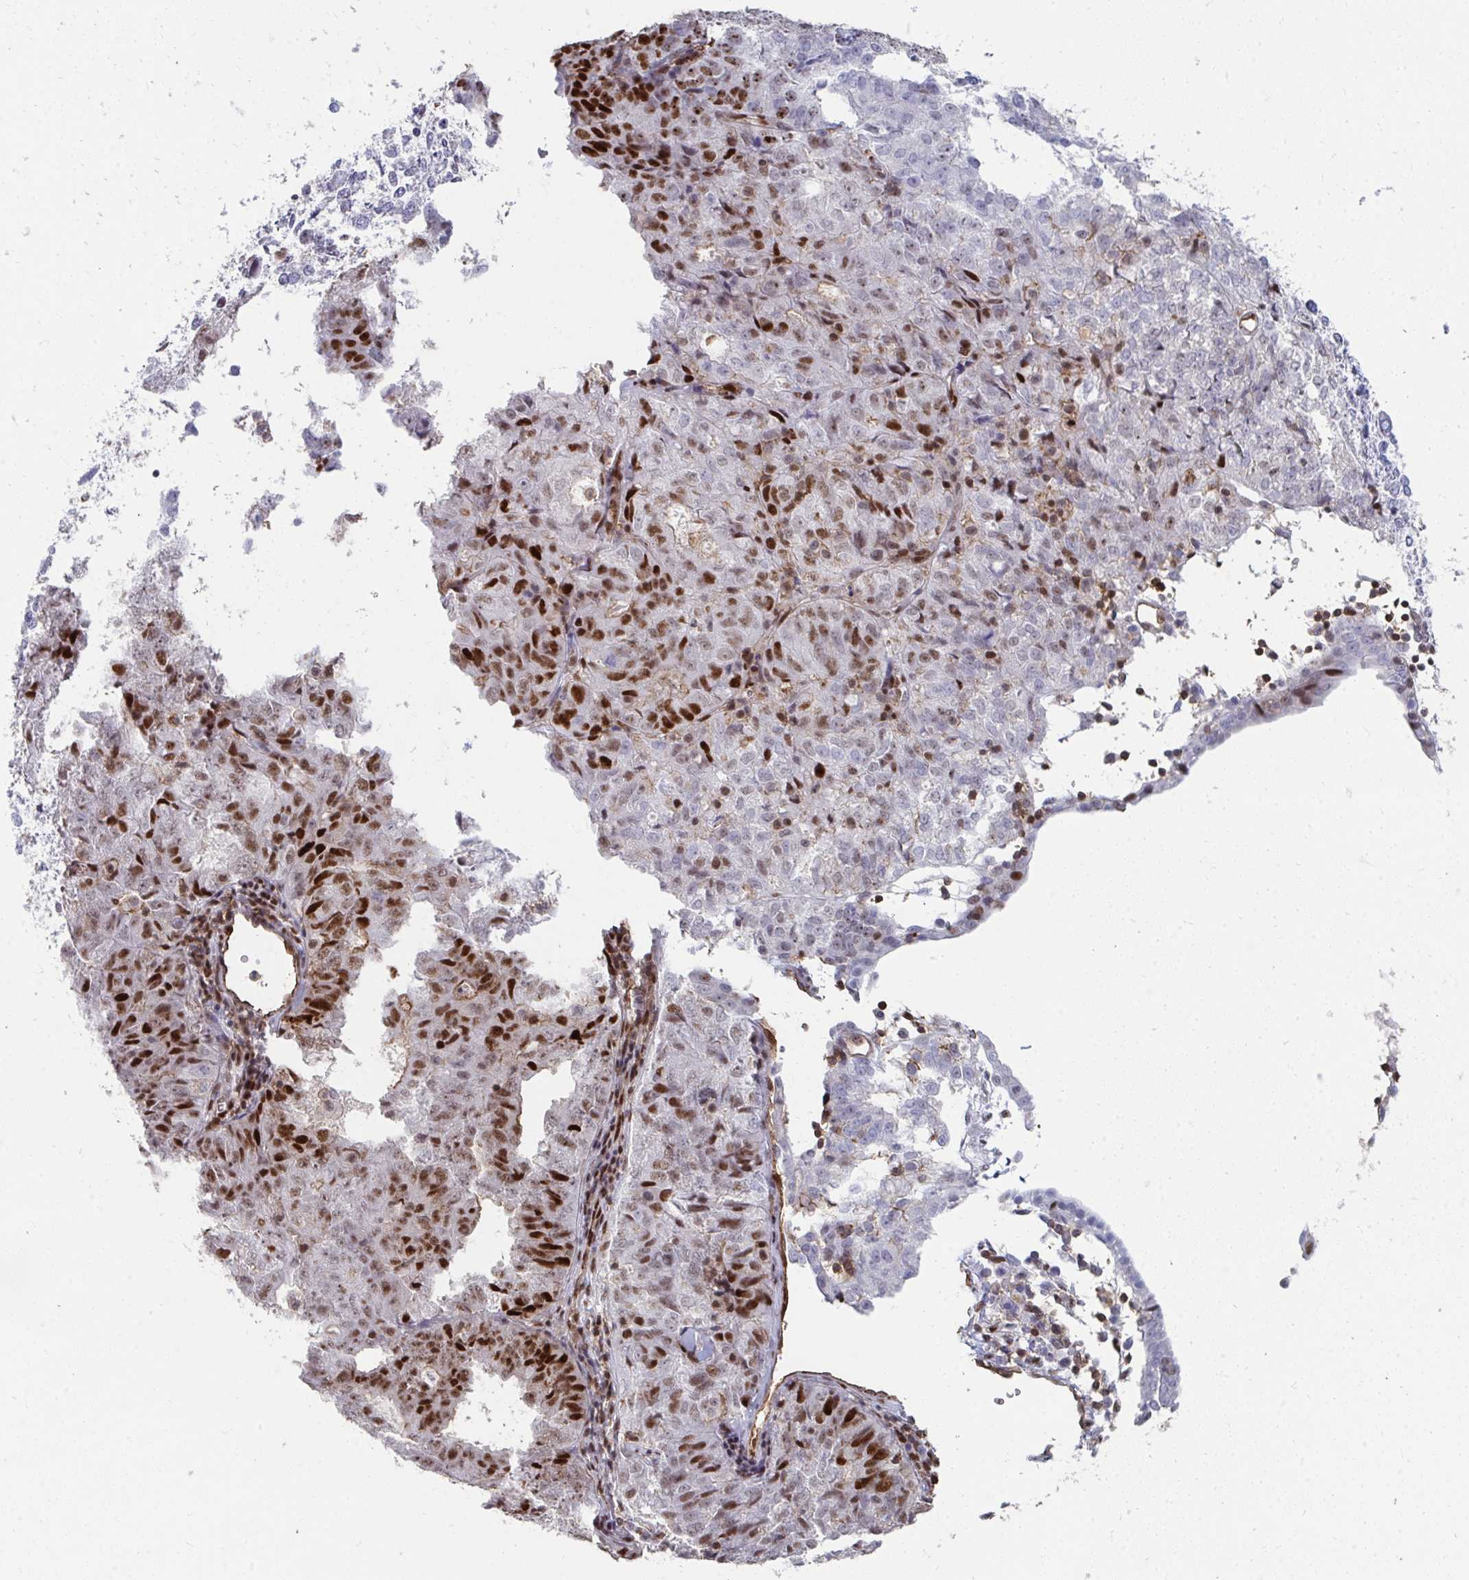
{"staining": {"intensity": "strong", "quantity": "25%-75%", "location": "nuclear"}, "tissue": "endometrial cancer", "cell_type": "Tumor cells", "image_type": "cancer", "snomed": [{"axis": "morphology", "description": "Adenocarcinoma, NOS"}, {"axis": "topography", "description": "Endometrium"}], "caption": "The image exhibits a brown stain indicating the presence of a protein in the nuclear of tumor cells in endometrial cancer.", "gene": "FOXN3", "patient": {"sex": "female", "age": 61}}